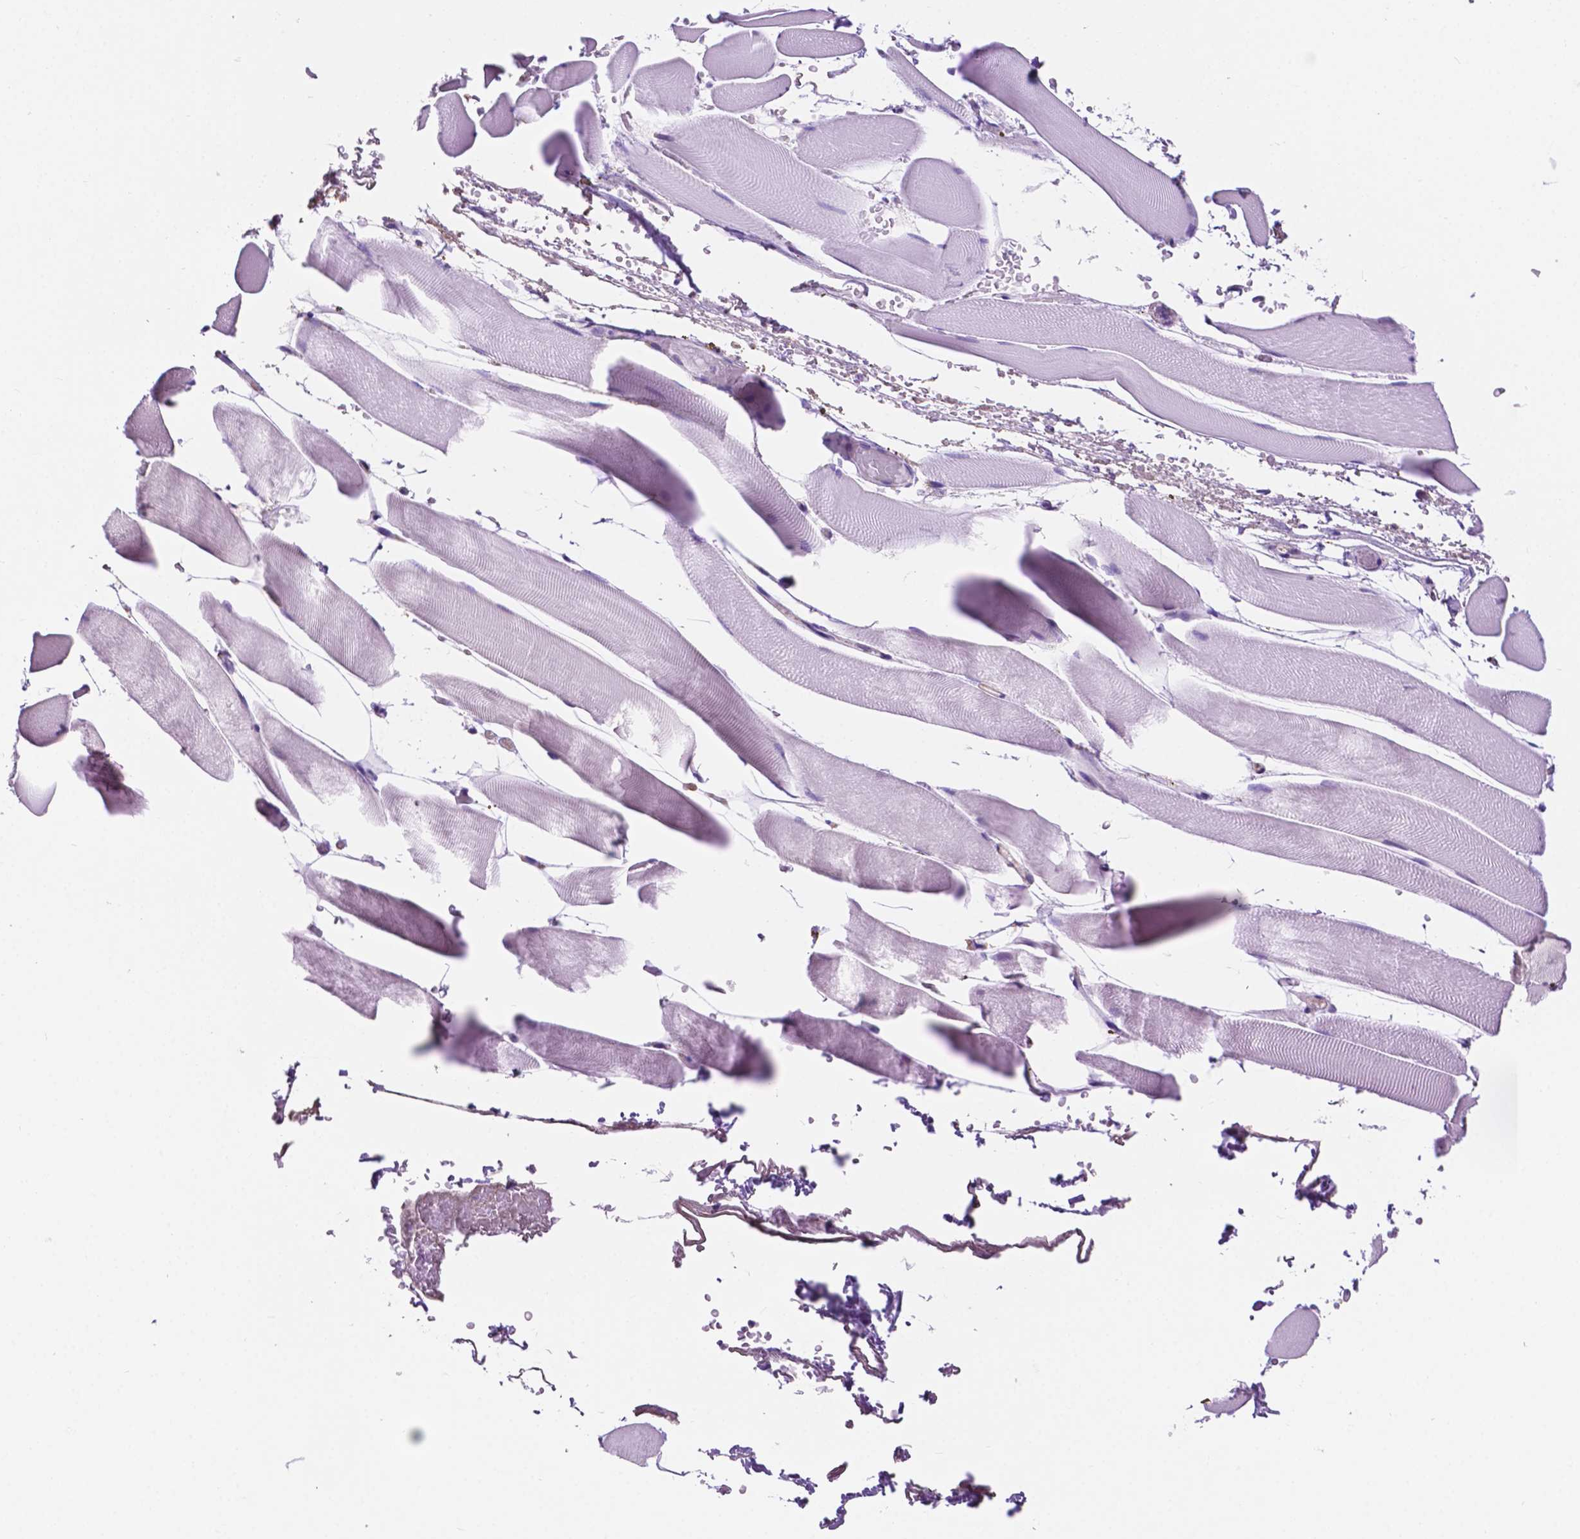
{"staining": {"intensity": "negative", "quantity": "none", "location": "none"}, "tissue": "skeletal muscle", "cell_type": "Myocytes", "image_type": "normal", "snomed": [{"axis": "morphology", "description": "Normal tissue, NOS"}, {"axis": "topography", "description": "Skeletal muscle"}], "caption": "A micrograph of human skeletal muscle is negative for staining in myocytes. (Brightfield microscopy of DAB immunohistochemistry (IHC) at high magnification).", "gene": "ACY3", "patient": {"sex": "female", "age": 37}}